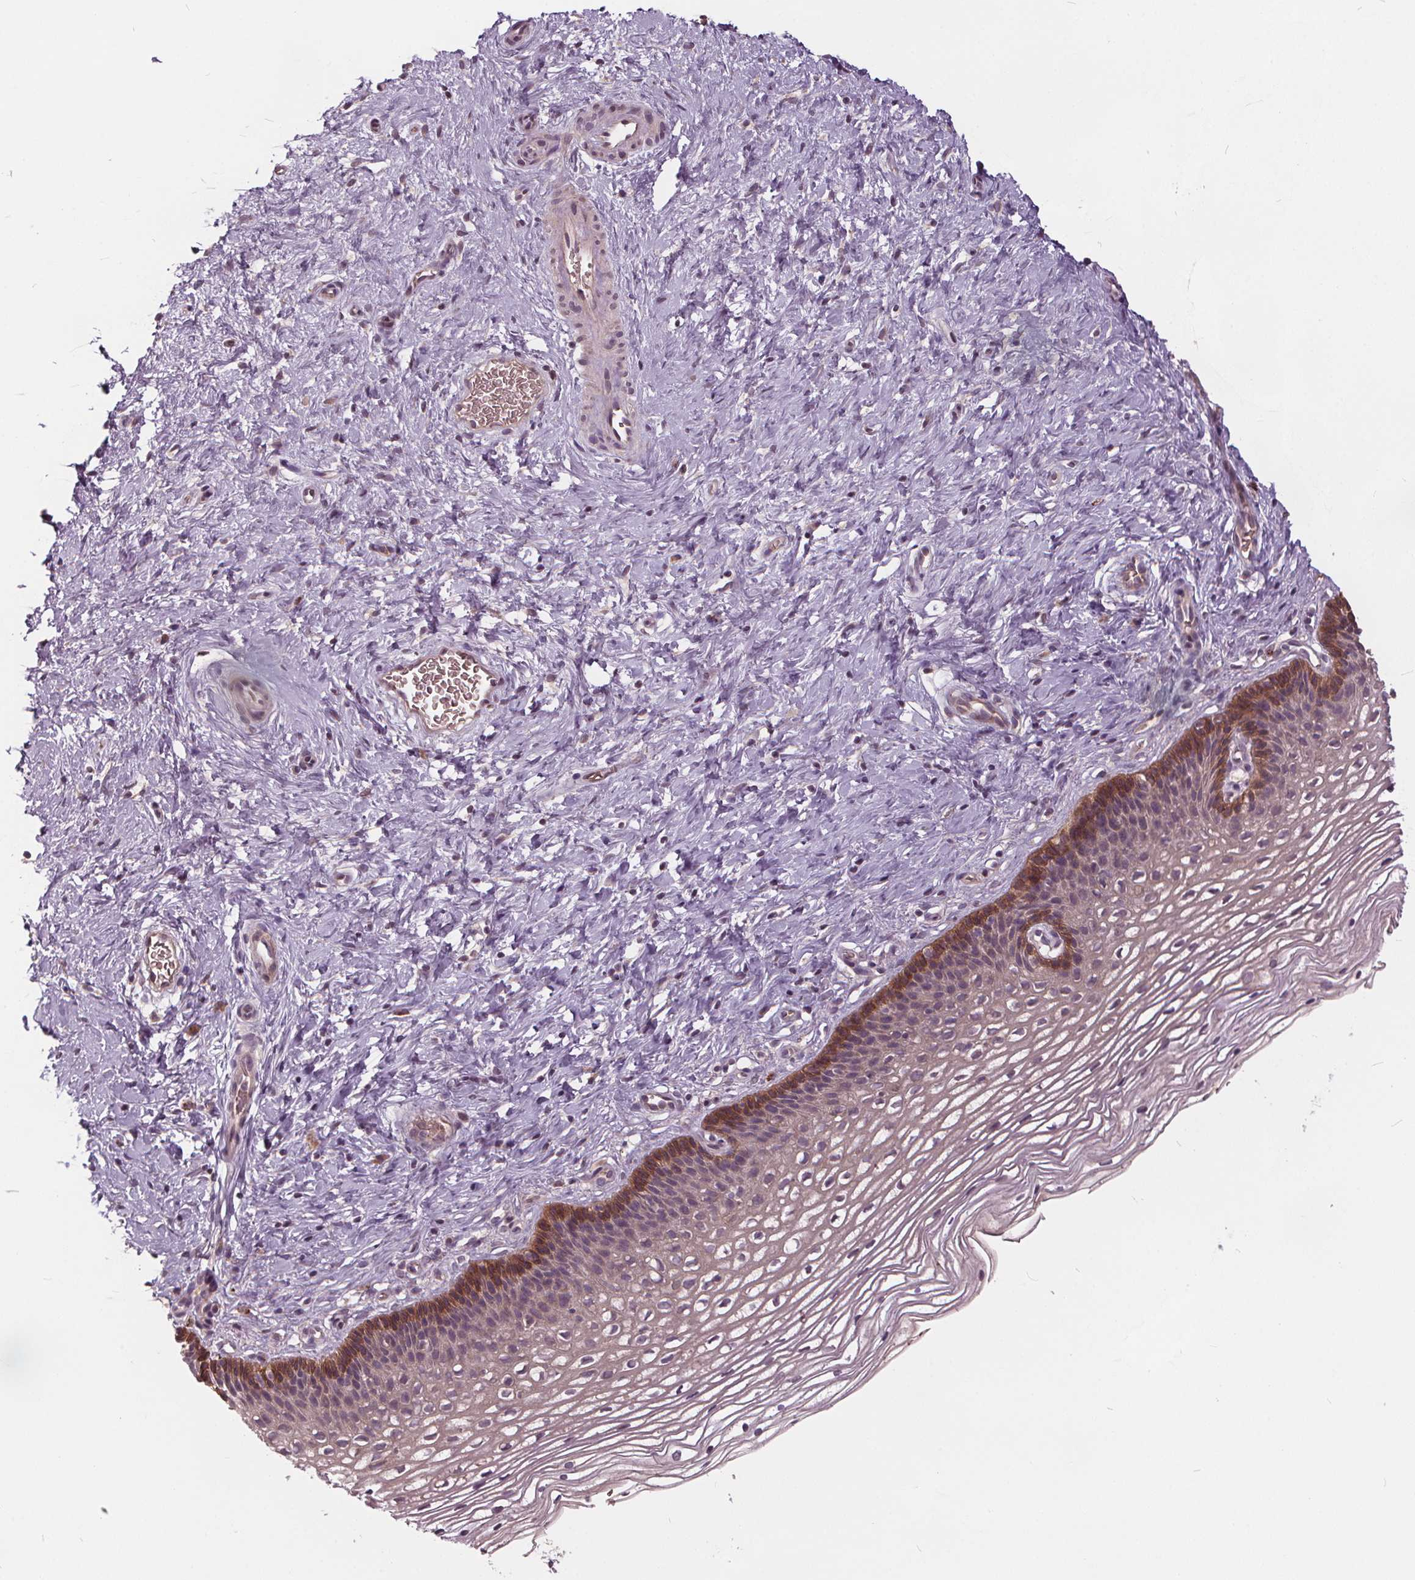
{"staining": {"intensity": "negative", "quantity": "none", "location": "none"}, "tissue": "cervix", "cell_type": "Glandular cells", "image_type": "normal", "snomed": [{"axis": "morphology", "description": "Normal tissue, NOS"}, {"axis": "topography", "description": "Cervix"}], "caption": "DAB (3,3'-diaminobenzidine) immunohistochemical staining of unremarkable human cervix exhibits no significant positivity in glandular cells.", "gene": "IPO13", "patient": {"sex": "female", "age": 34}}